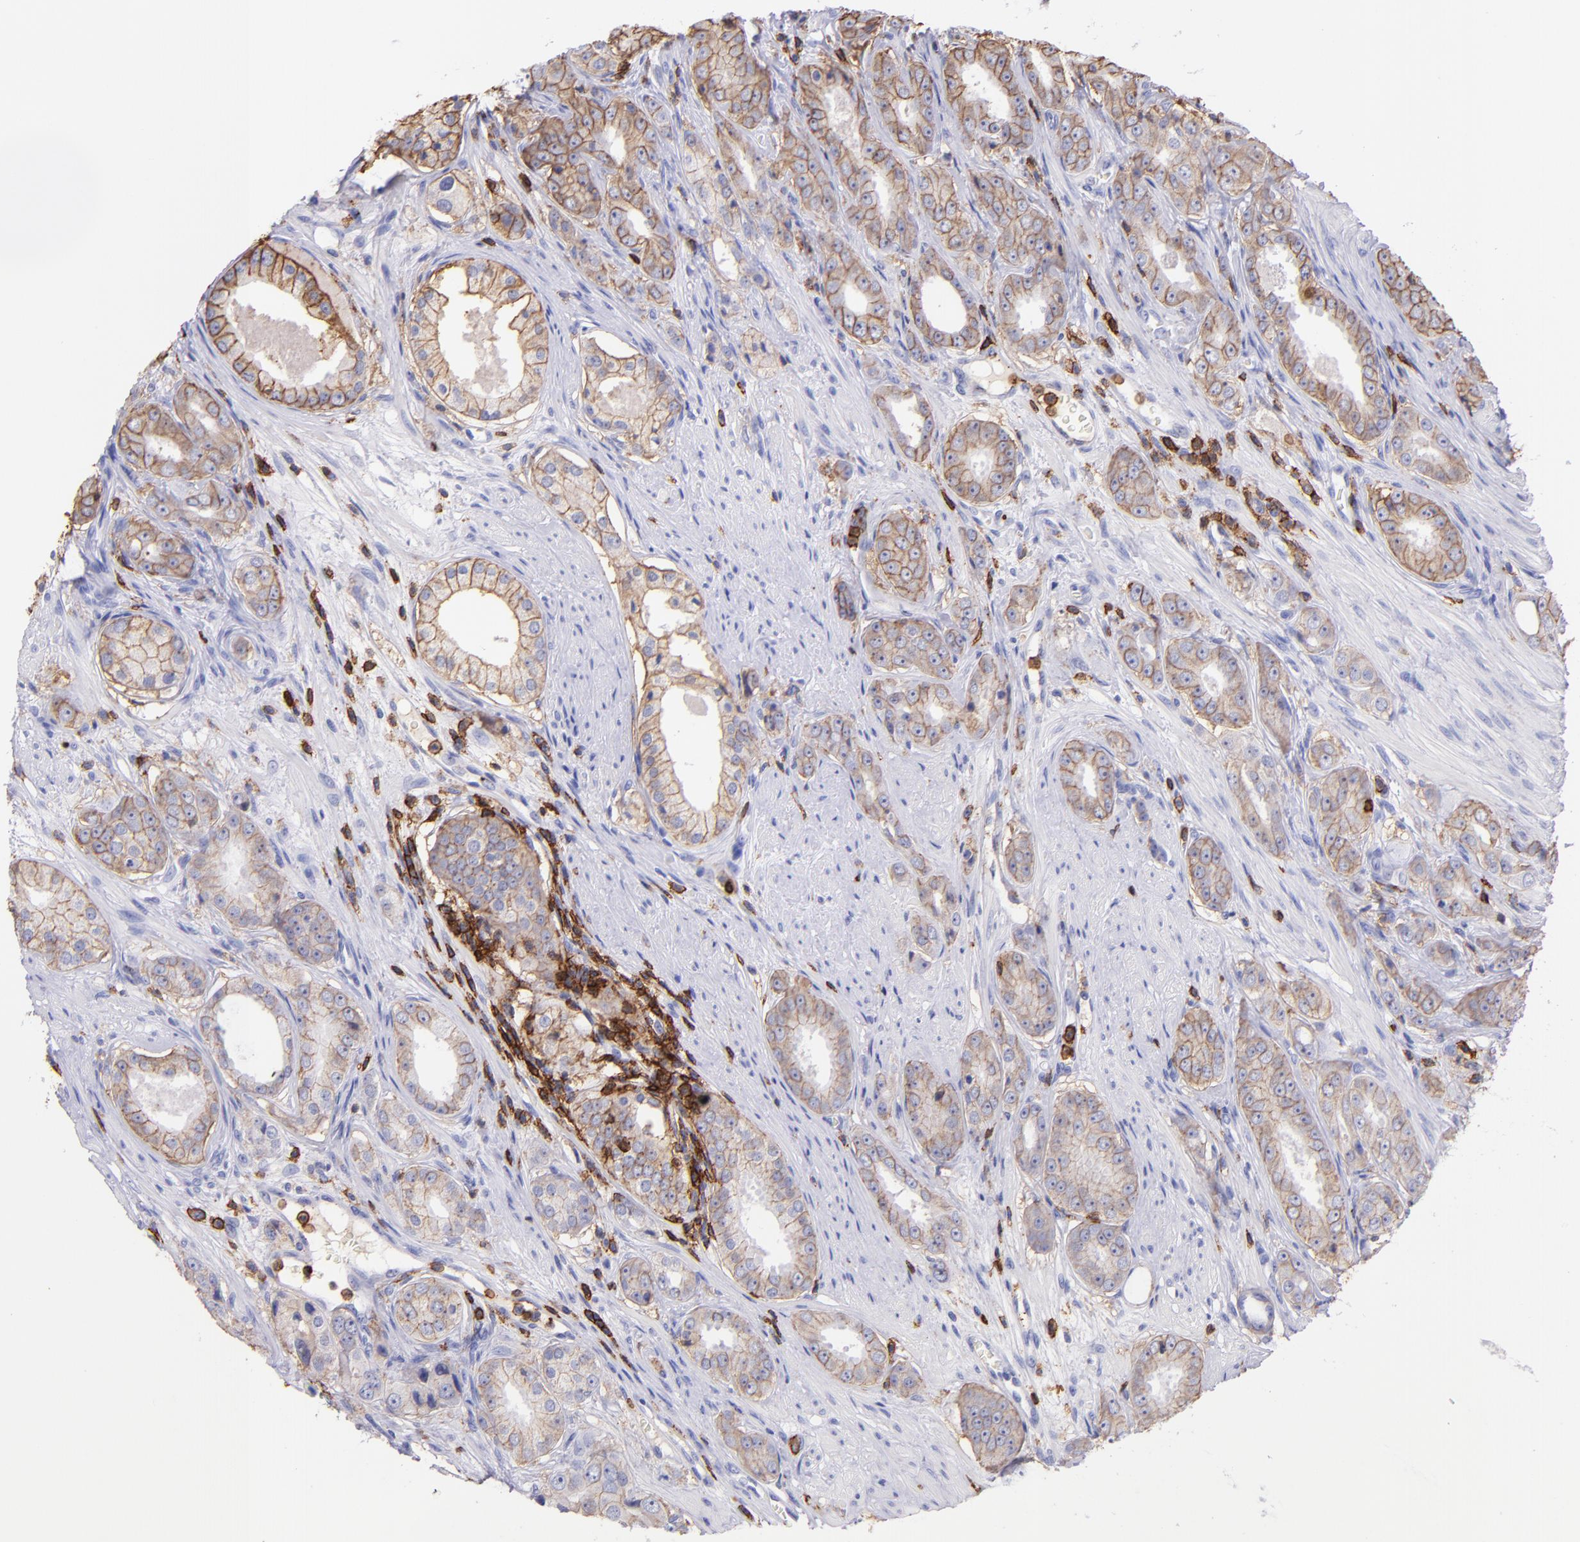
{"staining": {"intensity": "moderate", "quantity": "25%-75%", "location": "cytoplasmic/membranous"}, "tissue": "prostate cancer", "cell_type": "Tumor cells", "image_type": "cancer", "snomed": [{"axis": "morphology", "description": "Adenocarcinoma, Medium grade"}, {"axis": "topography", "description": "Prostate"}], "caption": "Immunohistochemical staining of medium-grade adenocarcinoma (prostate) reveals moderate cytoplasmic/membranous protein staining in about 25%-75% of tumor cells. (DAB (3,3'-diaminobenzidine) = brown stain, brightfield microscopy at high magnification).", "gene": "SPN", "patient": {"sex": "male", "age": 53}}